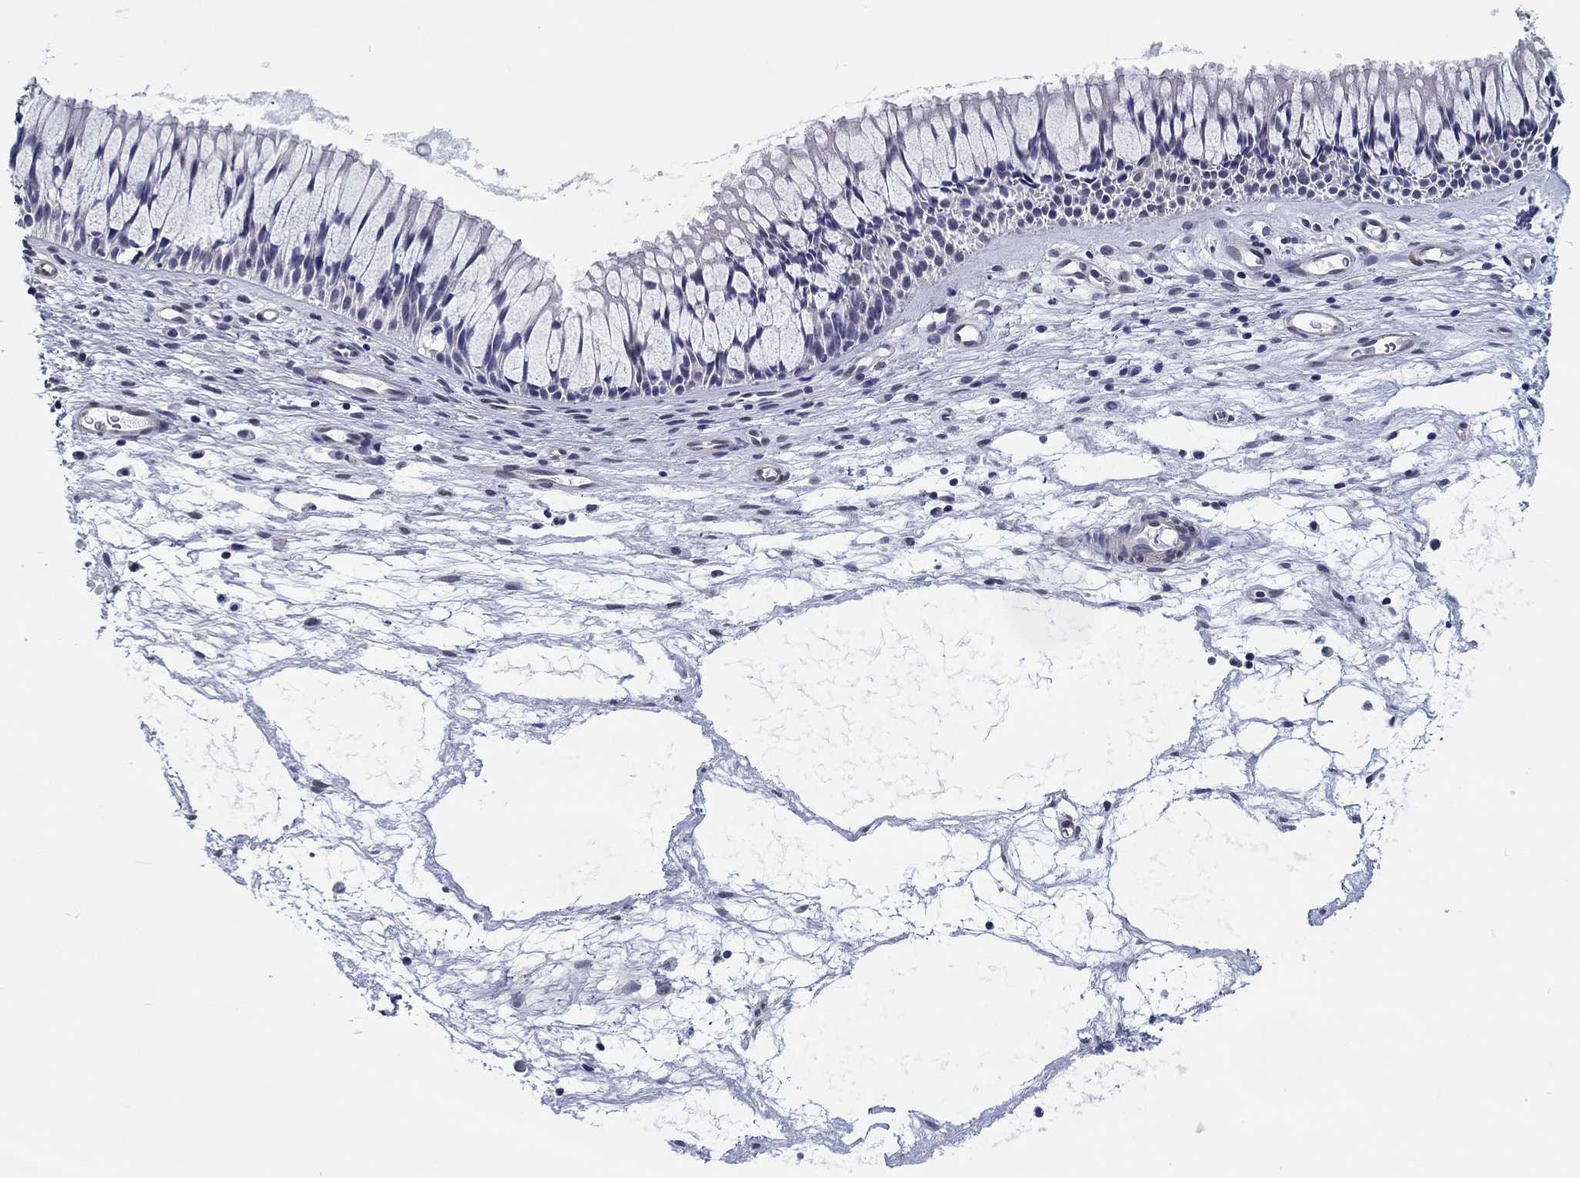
{"staining": {"intensity": "negative", "quantity": "none", "location": "none"}, "tissue": "nasopharynx", "cell_type": "Respiratory epithelial cells", "image_type": "normal", "snomed": [{"axis": "morphology", "description": "Normal tissue, NOS"}, {"axis": "topography", "description": "Nasopharynx"}], "caption": "IHC photomicrograph of benign nasopharynx stained for a protein (brown), which reveals no staining in respiratory epithelial cells.", "gene": "CRYGD", "patient": {"sex": "male", "age": 51}}